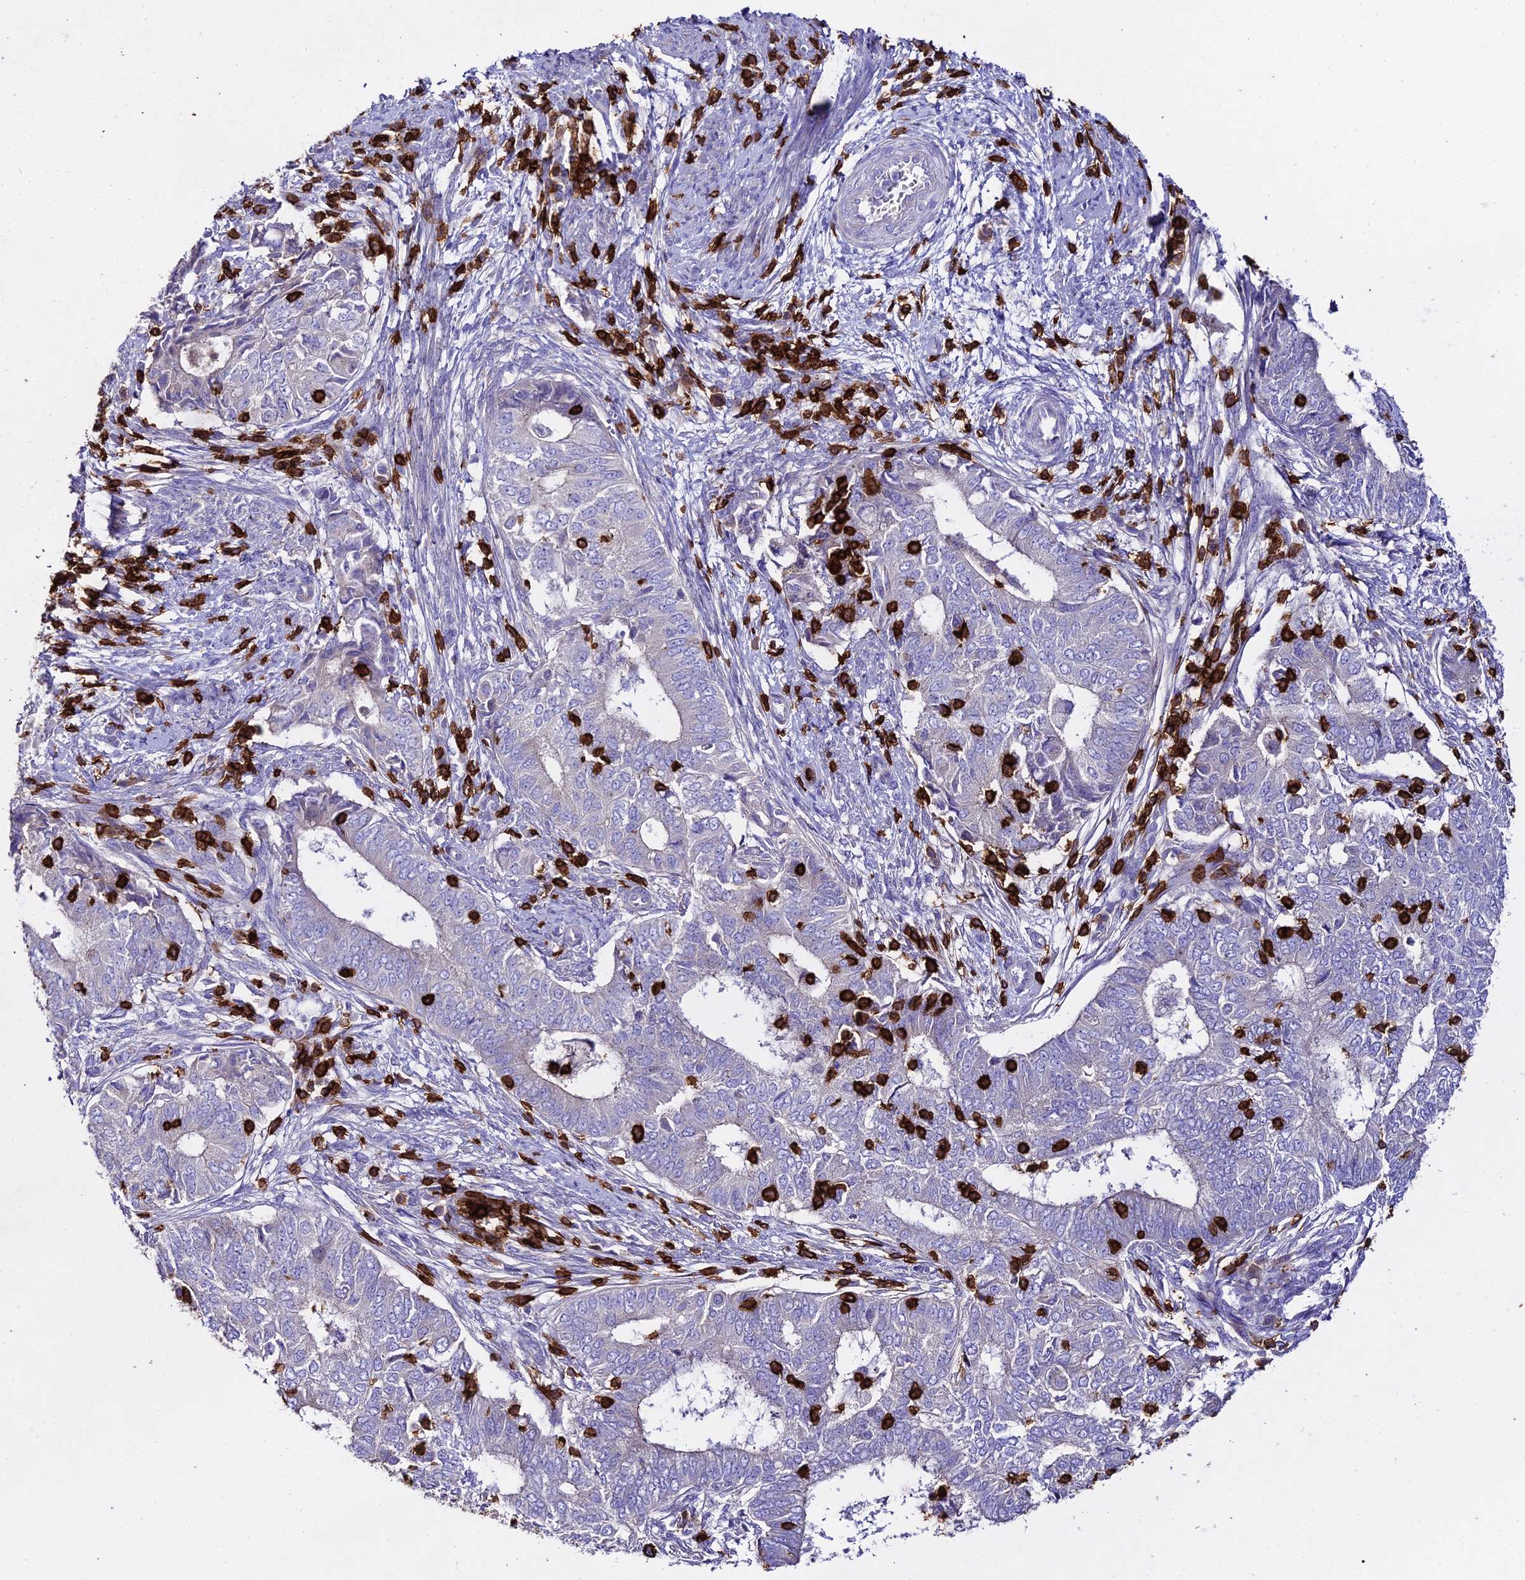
{"staining": {"intensity": "negative", "quantity": "none", "location": "none"}, "tissue": "endometrial cancer", "cell_type": "Tumor cells", "image_type": "cancer", "snomed": [{"axis": "morphology", "description": "Adenocarcinoma, NOS"}, {"axis": "topography", "description": "Endometrium"}], "caption": "Human endometrial cancer stained for a protein using IHC exhibits no expression in tumor cells.", "gene": "PTPRCAP", "patient": {"sex": "female", "age": 62}}